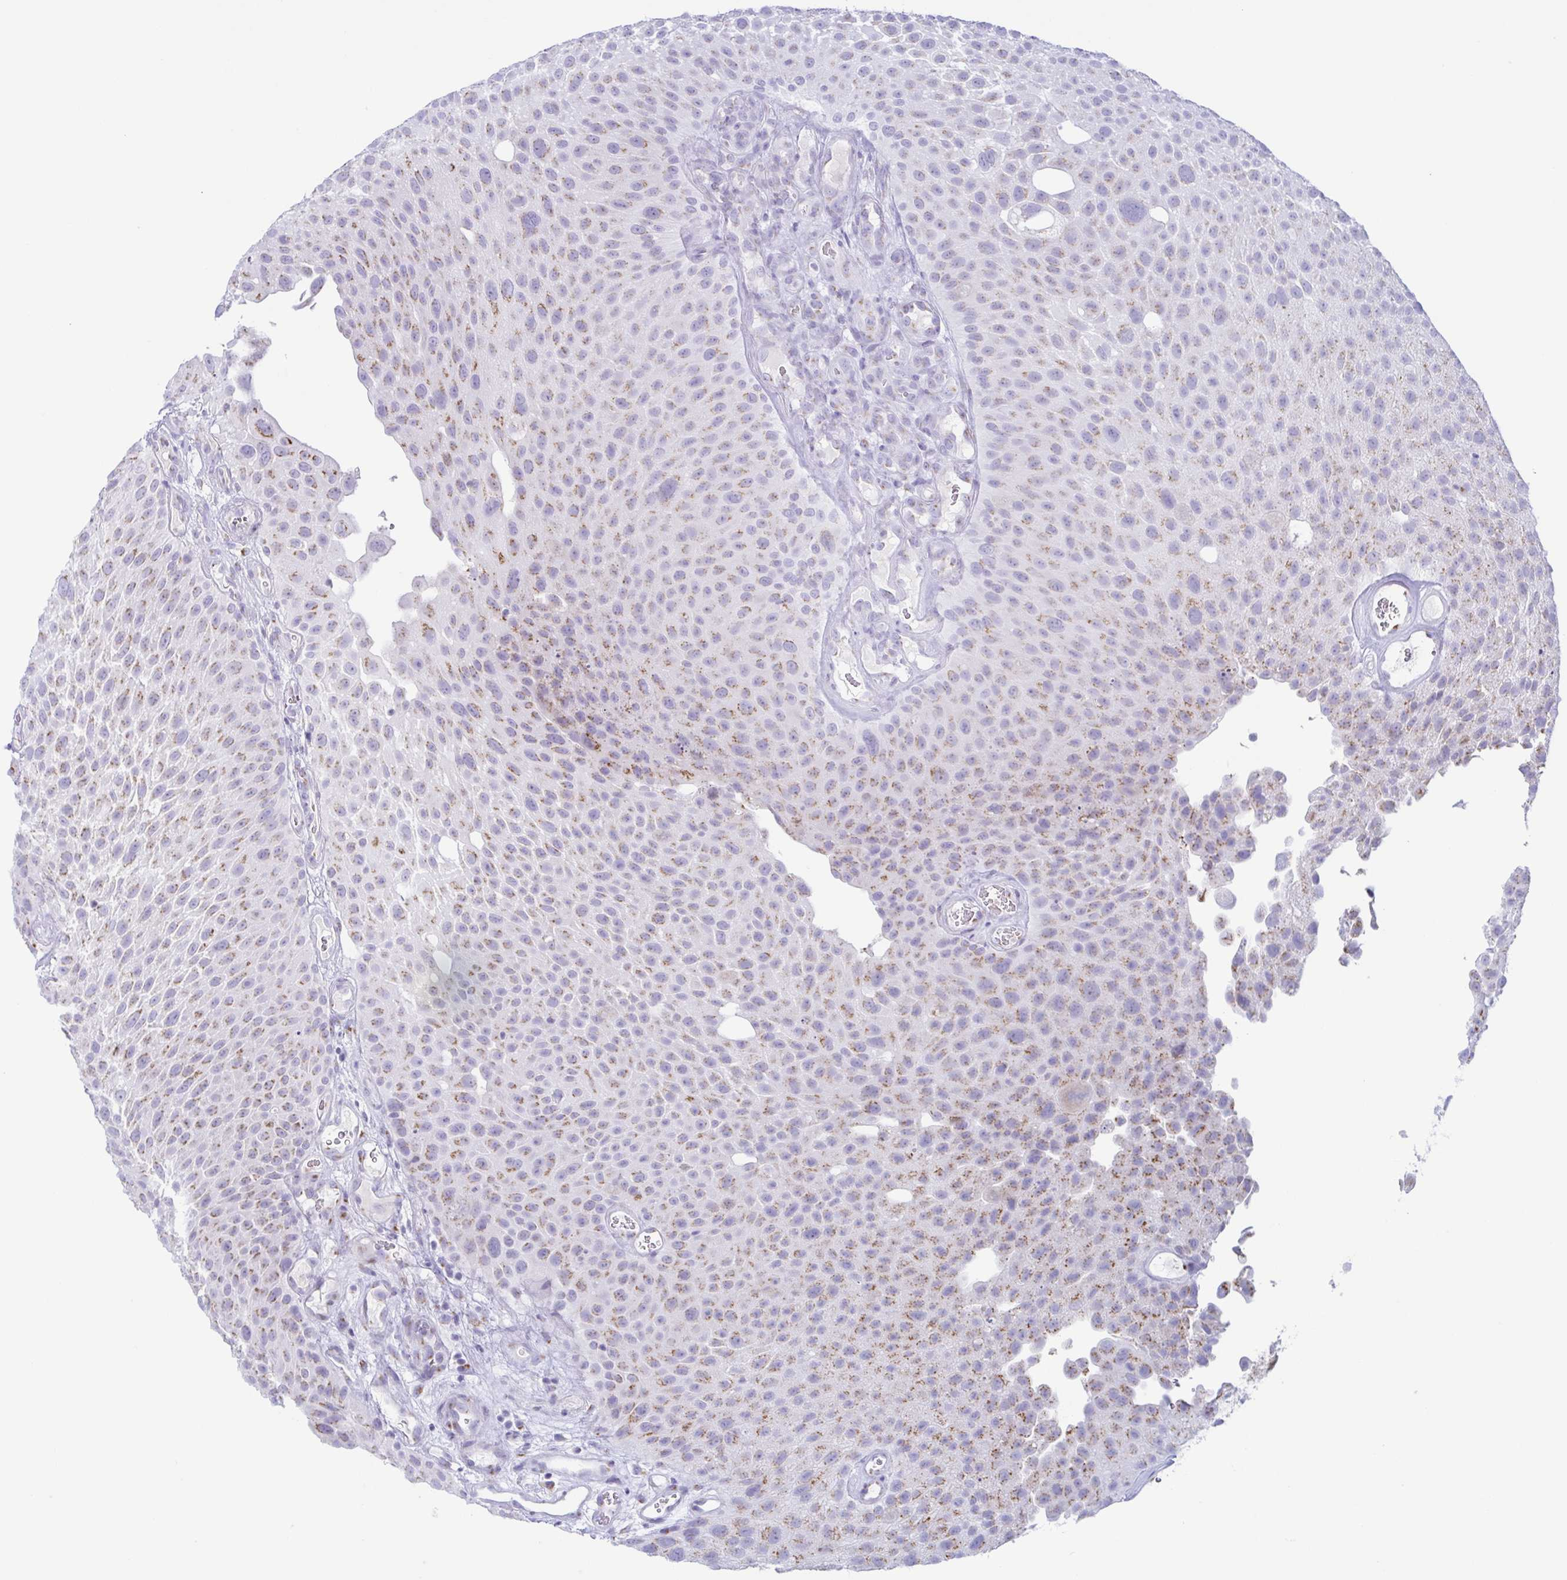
{"staining": {"intensity": "moderate", "quantity": "25%-75%", "location": "cytoplasmic/membranous"}, "tissue": "urothelial cancer", "cell_type": "Tumor cells", "image_type": "cancer", "snomed": [{"axis": "morphology", "description": "Urothelial carcinoma, Low grade"}, {"axis": "topography", "description": "Urinary bladder"}], "caption": "This is a micrograph of immunohistochemistry staining of urothelial carcinoma (low-grade), which shows moderate positivity in the cytoplasmic/membranous of tumor cells.", "gene": "AZU1", "patient": {"sex": "male", "age": 72}}